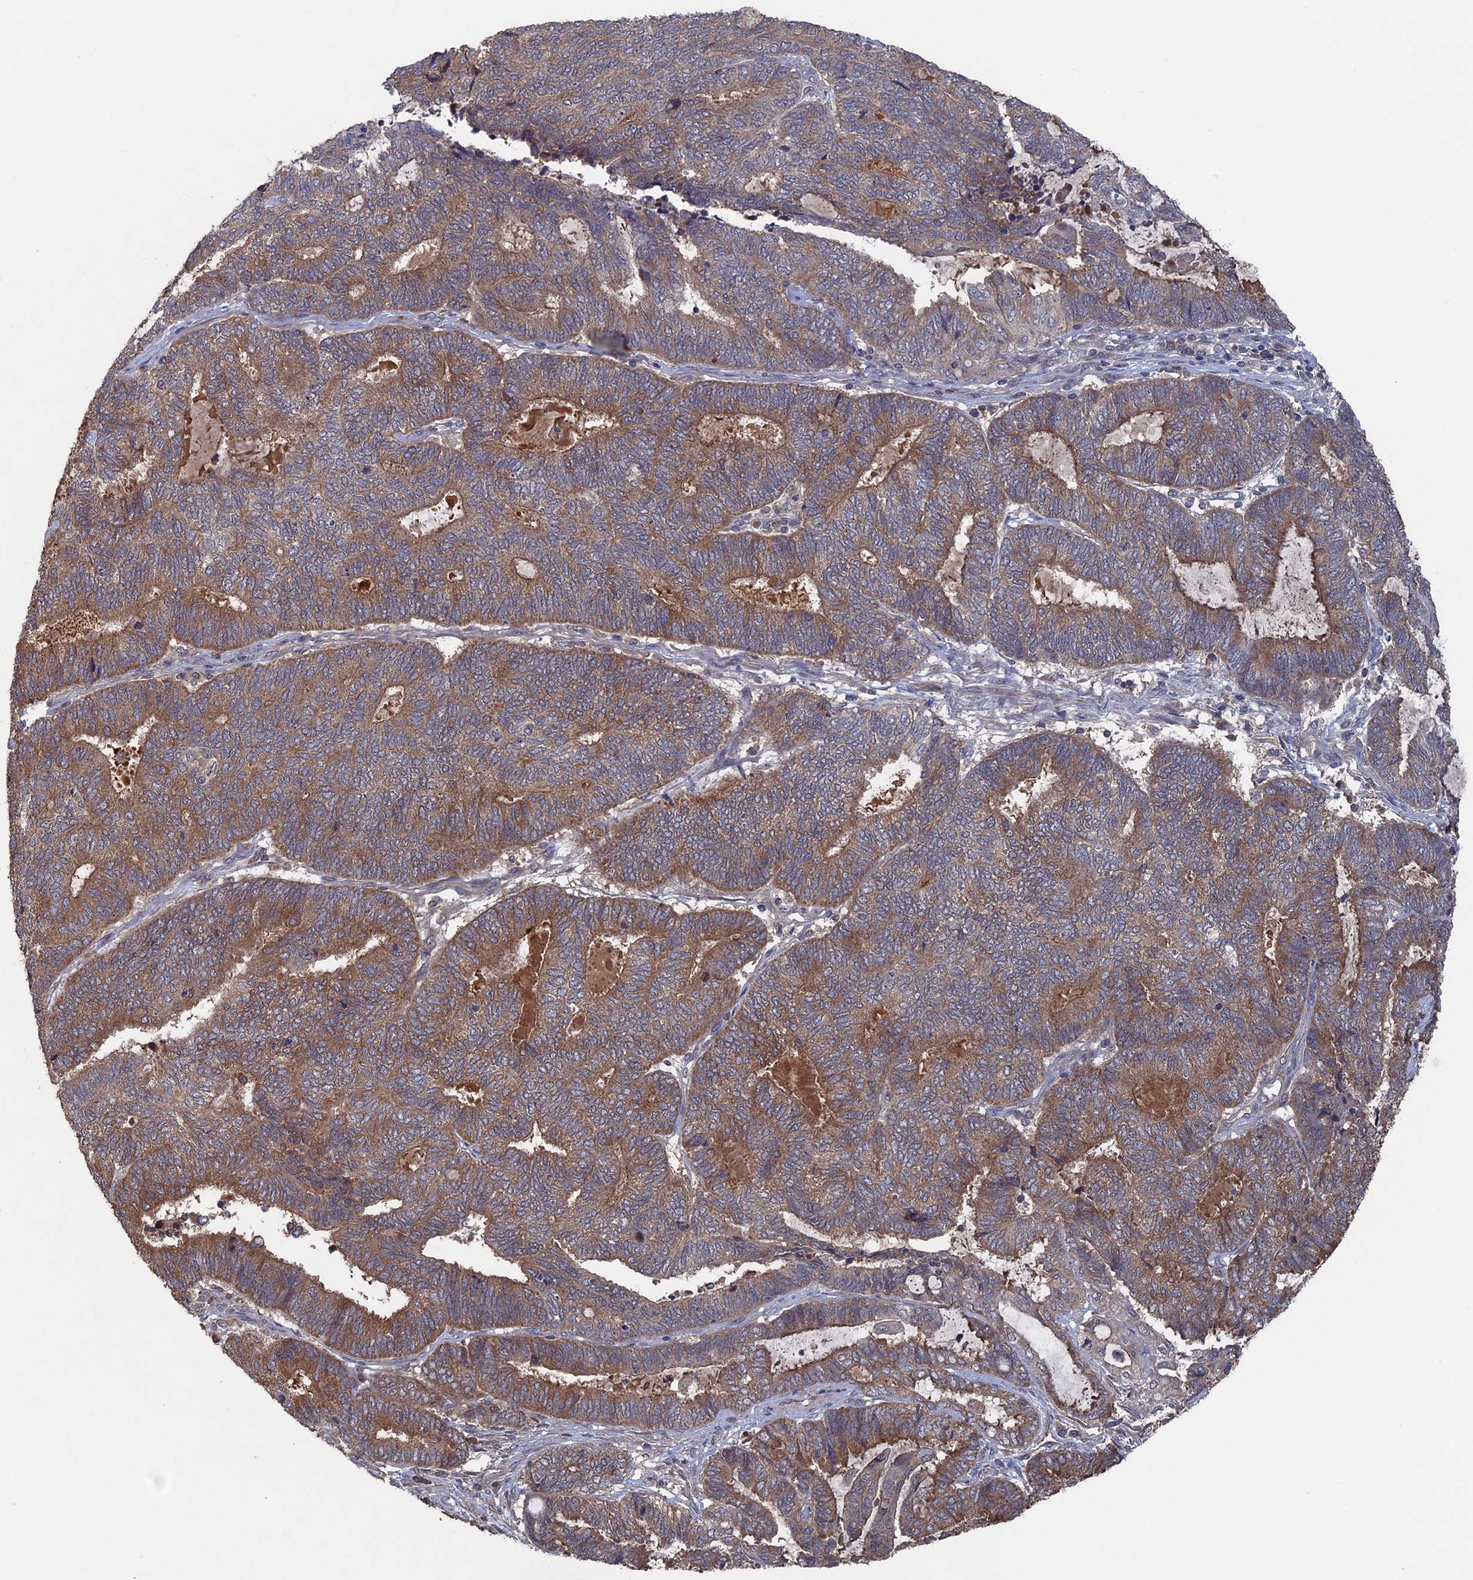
{"staining": {"intensity": "moderate", "quantity": ">75%", "location": "cytoplasmic/membranous"}, "tissue": "endometrial cancer", "cell_type": "Tumor cells", "image_type": "cancer", "snomed": [{"axis": "morphology", "description": "Adenocarcinoma, NOS"}, {"axis": "topography", "description": "Uterus"}, {"axis": "topography", "description": "Endometrium"}], "caption": "Adenocarcinoma (endometrial) stained with a brown dye exhibits moderate cytoplasmic/membranous positive expression in approximately >75% of tumor cells.", "gene": "RAB15", "patient": {"sex": "female", "age": 70}}